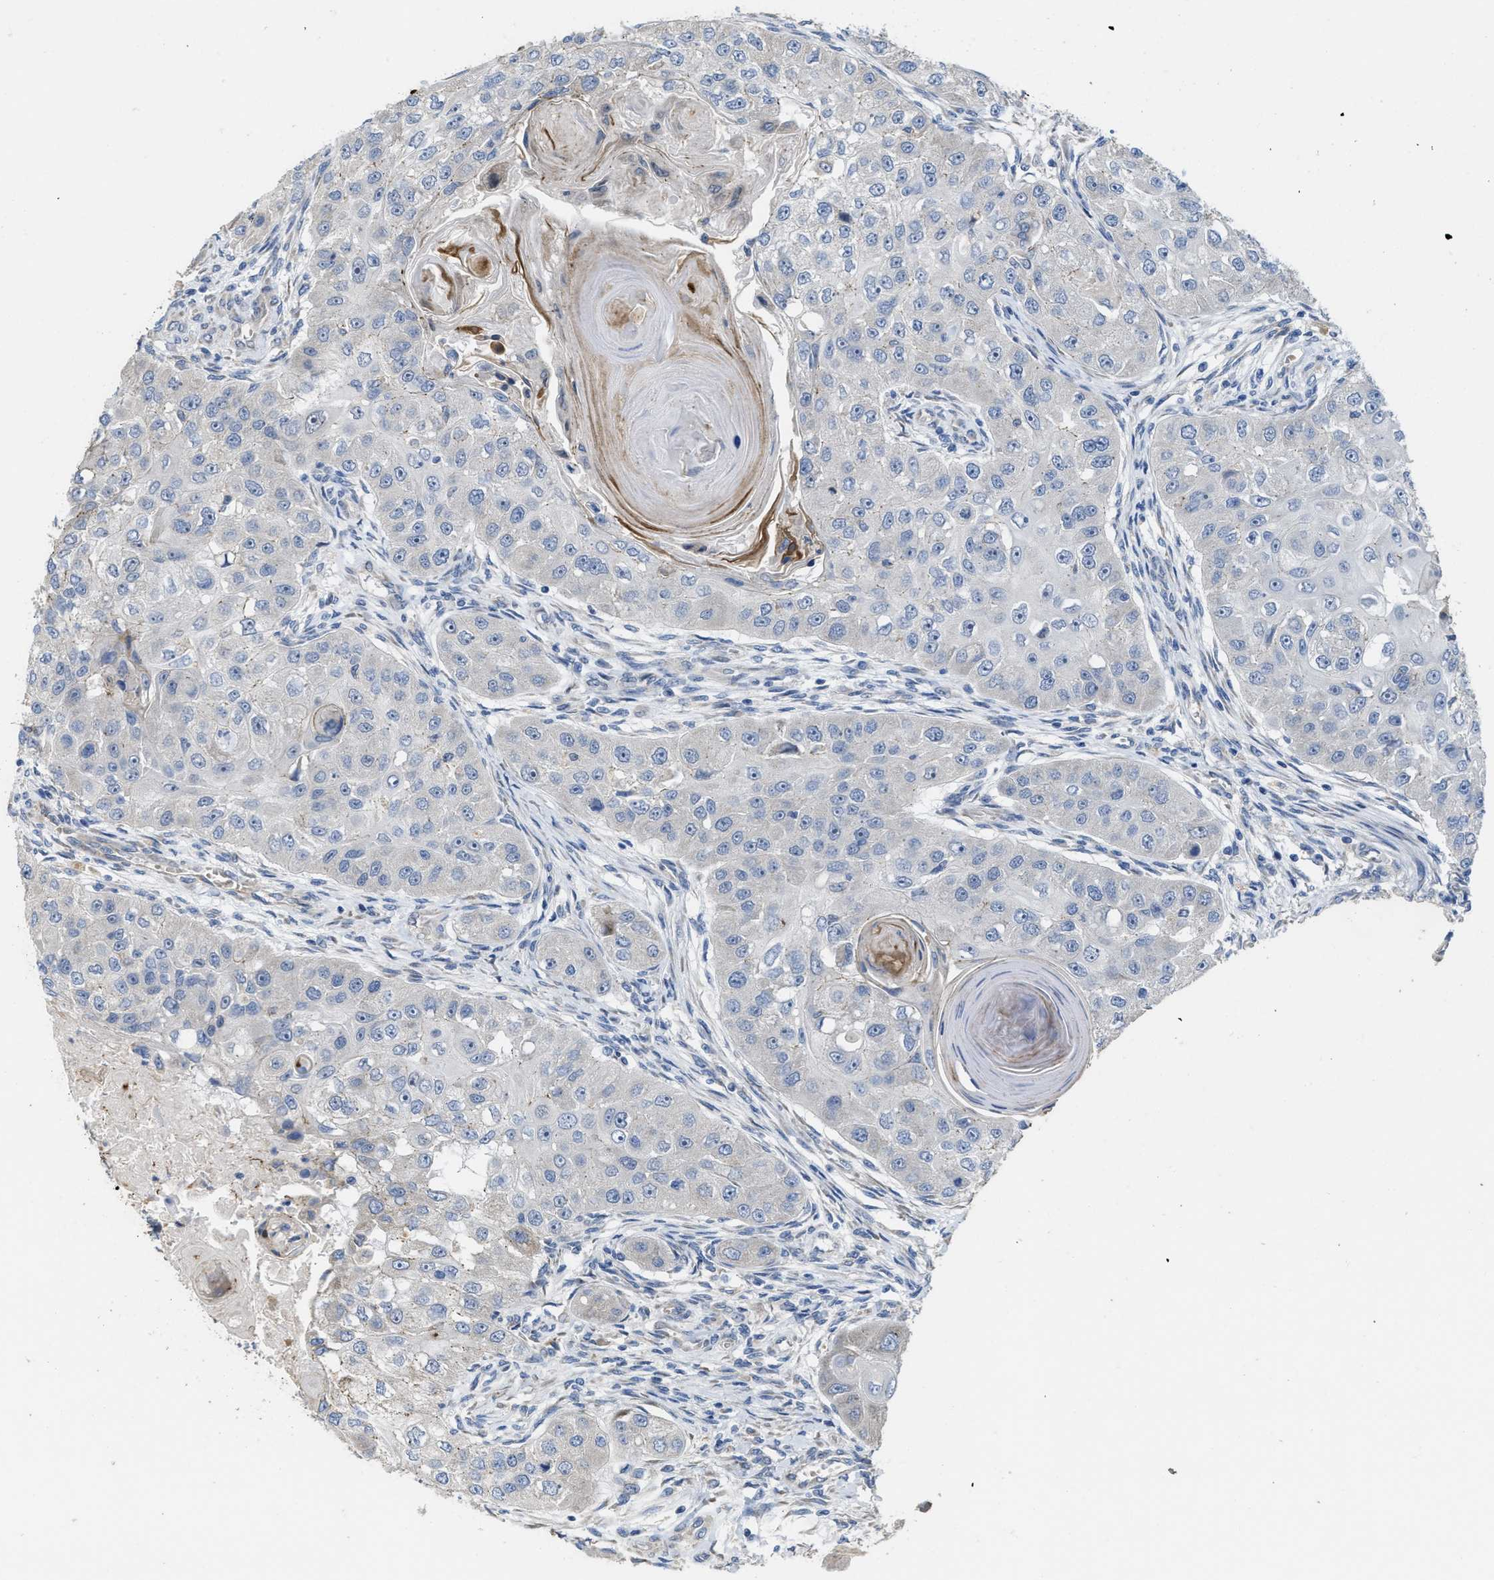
{"staining": {"intensity": "negative", "quantity": "none", "location": "none"}, "tissue": "head and neck cancer", "cell_type": "Tumor cells", "image_type": "cancer", "snomed": [{"axis": "morphology", "description": "Normal tissue, NOS"}, {"axis": "morphology", "description": "Squamous cell carcinoma, NOS"}, {"axis": "topography", "description": "Skeletal muscle"}, {"axis": "topography", "description": "Head-Neck"}], "caption": "Immunohistochemistry of human head and neck cancer (squamous cell carcinoma) displays no positivity in tumor cells. Brightfield microscopy of immunohistochemistry (IHC) stained with DAB (3,3'-diaminobenzidine) (brown) and hematoxylin (blue), captured at high magnification.", "gene": "CDPF1", "patient": {"sex": "male", "age": 51}}